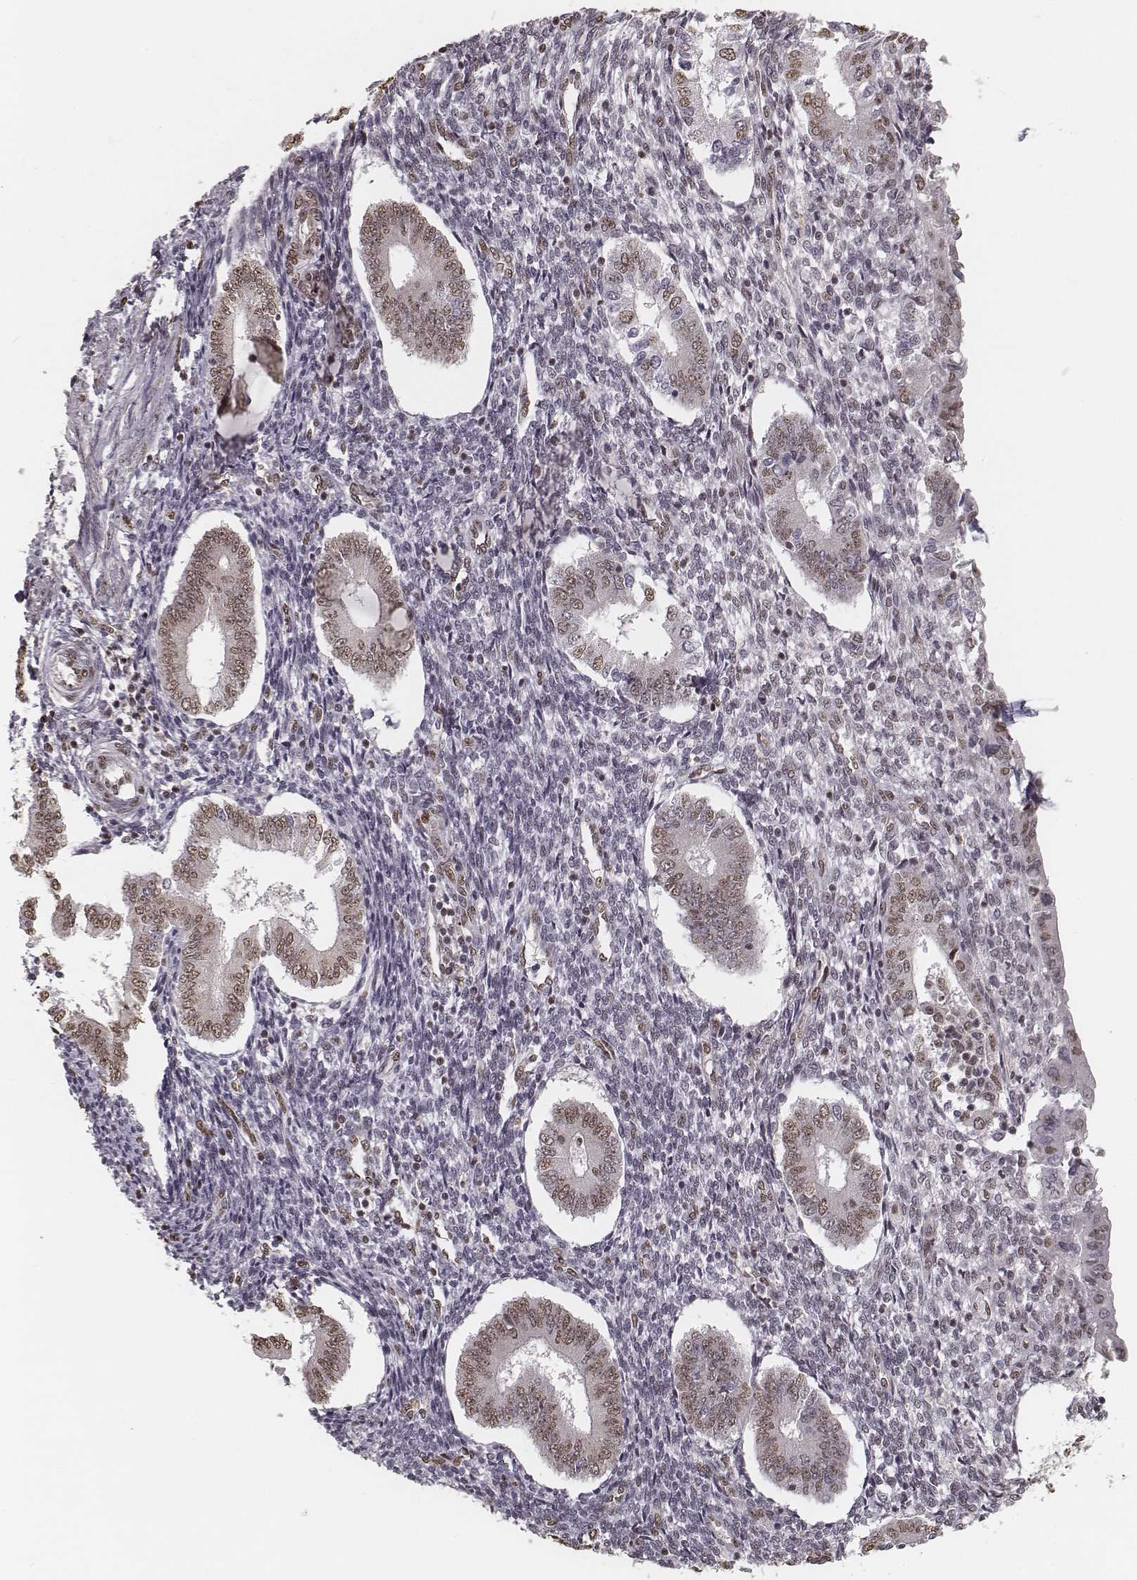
{"staining": {"intensity": "weak", "quantity": "<25%", "location": "nuclear"}, "tissue": "endometrium", "cell_type": "Cells in endometrial stroma", "image_type": "normal", "snomed": [{"axis": "morphology", "description": "Normal tissue, NOS"}, {"axis": "topography", "description": "Endometrium"}], "caption": "This is a micrograph of IHC staining of normal endometrium, which shows no positivity in cells in endometrial stroma. Nuclei are stained in blue.", "gene": "HMGA2", "patient": {"sex": "female", "age": 40}}